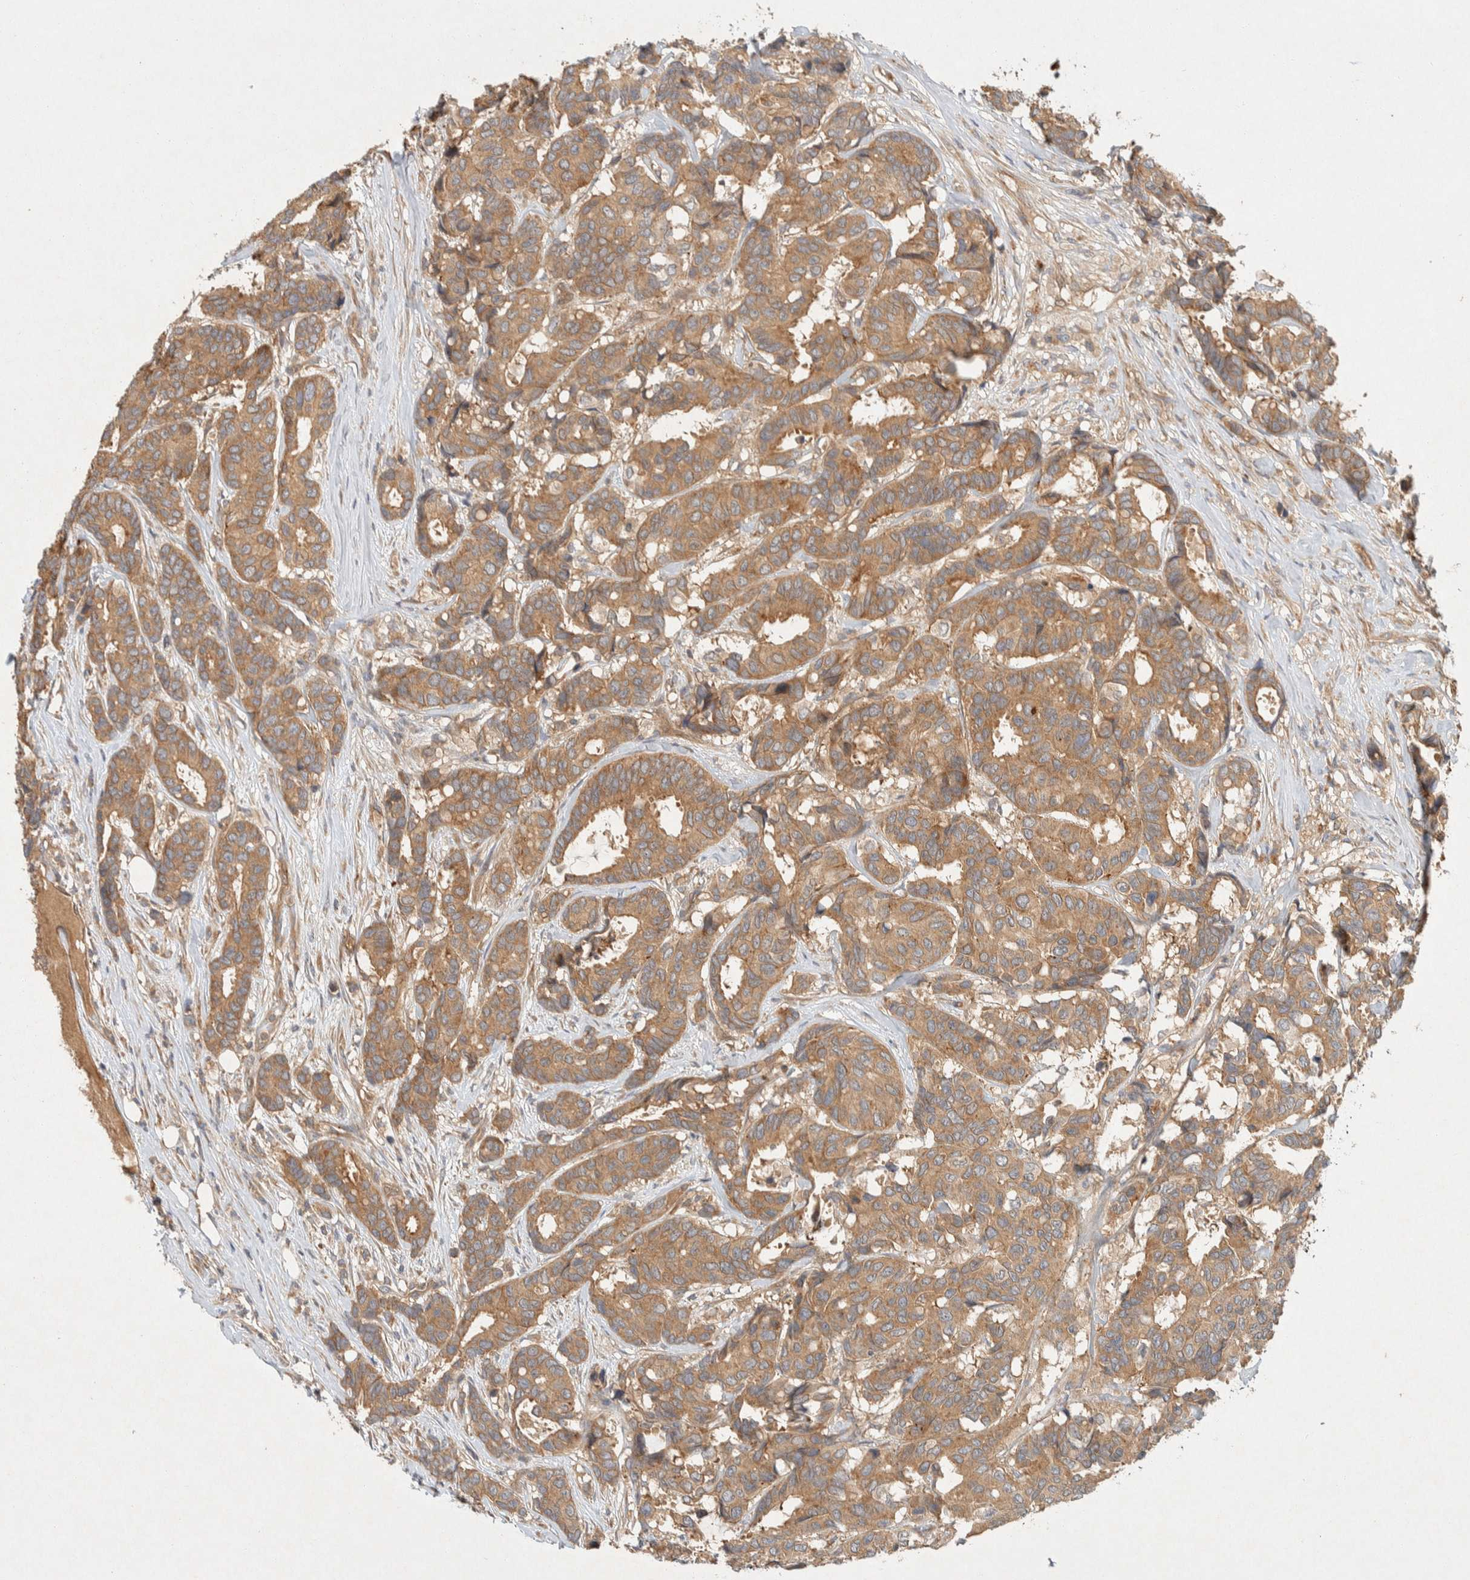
{"staining": {"intensity": "moderate", "quantity": ">75%", "location": "cytoplasmic/membranous"}, "tissue": "breast cancer", "cell_type": "Tumor cells", "image_type": "cancer", "snomed": [{"axis": "morphology", "description": "Duct carcinoma"}, {"axis": "topography", "description": "Breast"}], "caption": "Tumor cells exhibit medium levels of moderate cytoplasmic/membranous positivity in about >75% of cells in human intraductal carcinoma (breast).", "gene": "PXK", "patient": {"sex": "female", "age": 87}}